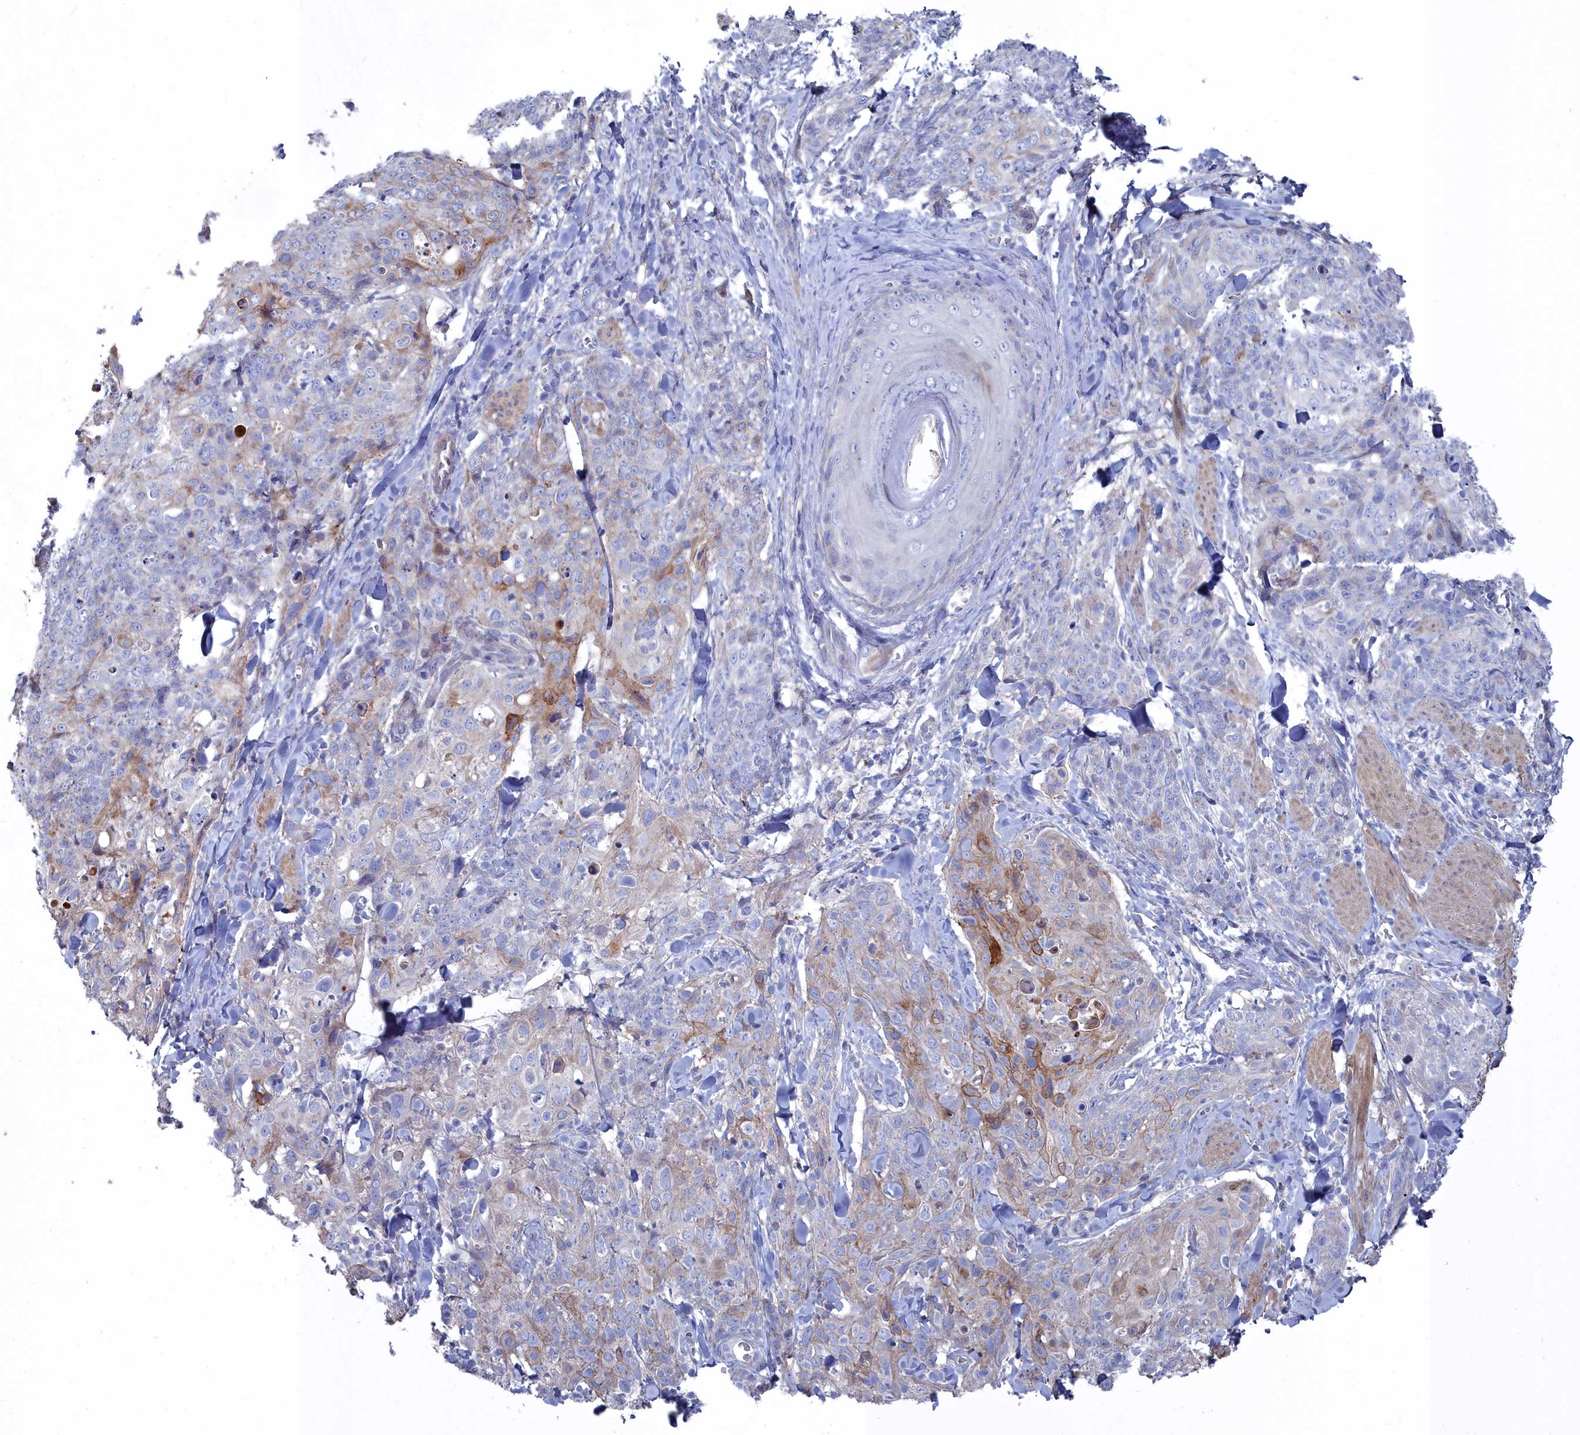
{"staining": {"intensity": "moderate", "quantity": "<25%", "location": "cytoplasmic/membranous"}, "tissue": "skin cancer", "cell_type": "Tumor cells", "image_type": "cancer", "snomed": [{"axis": "morphology", "description": "Squamous cell carcinoma, NOS"}, {"axis": "topography", "description": "Skin"}, {"axis": "topography", "description": "Vulva"}], "caption": "Tumor cells exhibit moderate cytoplasmic/membranous positivity in approximately <25% of cells in skin cancer (squamous cell carcinoma). The staining was performed using DAB (3,3'-diaminobenzidine) to visualize the protein expression in brown, while the nuclei were stained in blue with hematoxylin (Magnification: 20x).", "gene": "SHISAL2A", "patient": {"sex": "female", "age": 85}}